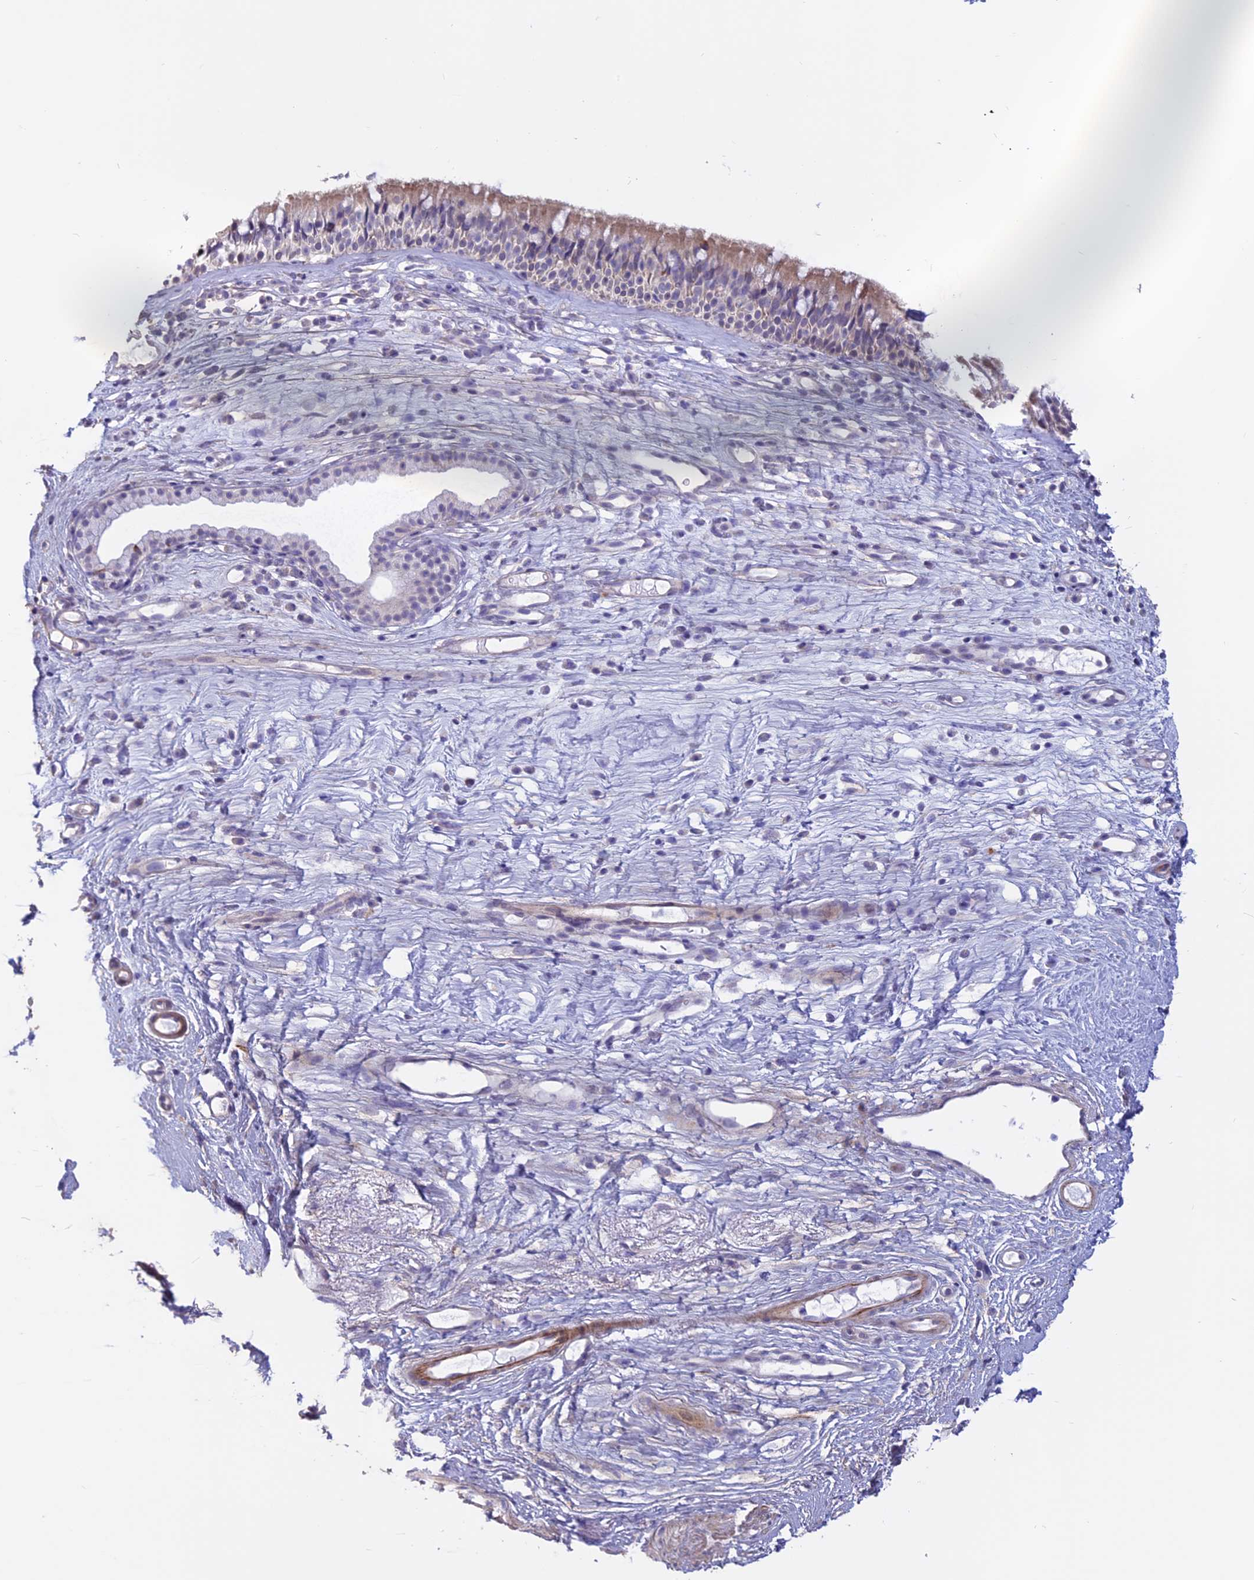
{"staining": {"intensity": "weak", "quantity": "25%-75%", "location": "cytoplasmic/membranous"}, "tissue": "nasopharynx", "cell_type": "Respiratory epithelial cells", "image_type": "normal", "snomed": [{"axis": "morphology", "description": "Normal tissue, NOS"}, {"axis": "morphology", "description": "Inflammation, NOS"}, {"axis": "morphology", "description": "Malignant melanoma, Metastatic site"}, {"axis": "topography", "description": "Nasopharynx"}], "caption": "A photomicrograph of human nasopharynx stained for a protein demonstrates weak cytoplasmic/membranous brown staining in respiratory epithelial cells. The staining was performed using DAB (3,3'-diaminobenzidine), with brown indicating positive protein expression. Nuclei are stained blue with hematoxylin.", "gene": "SPHKAP", "patient": {"sex": "male", "age": 70}}